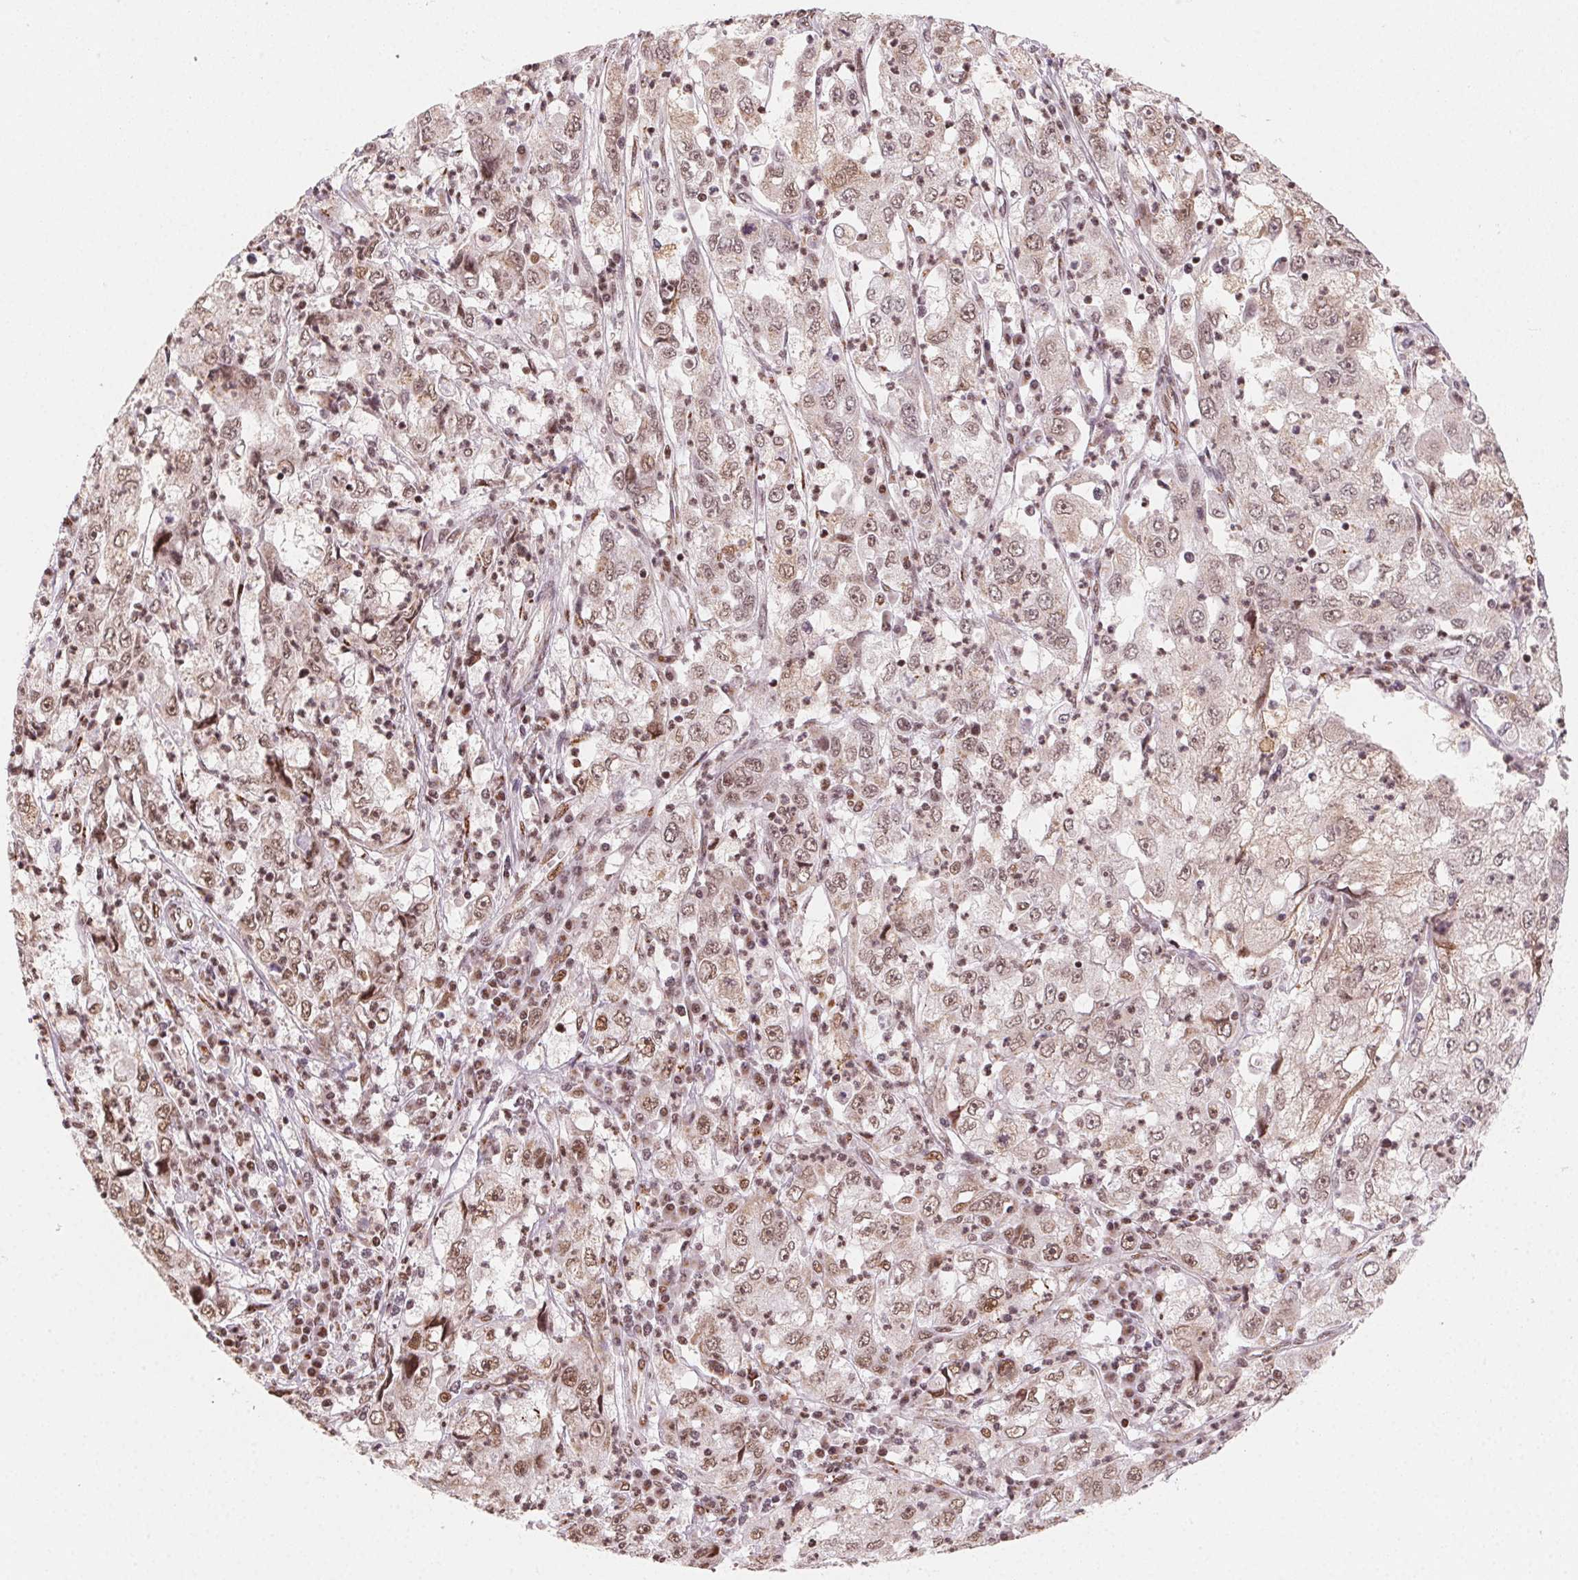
{"staining": {"intensity": "weak", "quantity": ">75%", "location": "nuclear"}, "tissue": "cervical cancer", "cell_type": "Tumor cells", "image_type": "cancer", "snomed": [{"axis": "morphology", "description": "Squamous cell carcinoma, NOS"}, {"axis": "topography", "description": "Cervix"}], "caption": "Protein staining of cervical cancer tissue demonstrates weak nuclear expression in approximately >75% of tumor cells. The protein is shown in brown color, while the nuclei are stained blue.", "gene": "TOPORS", "patient": {"sex": "female", "age": 36}}